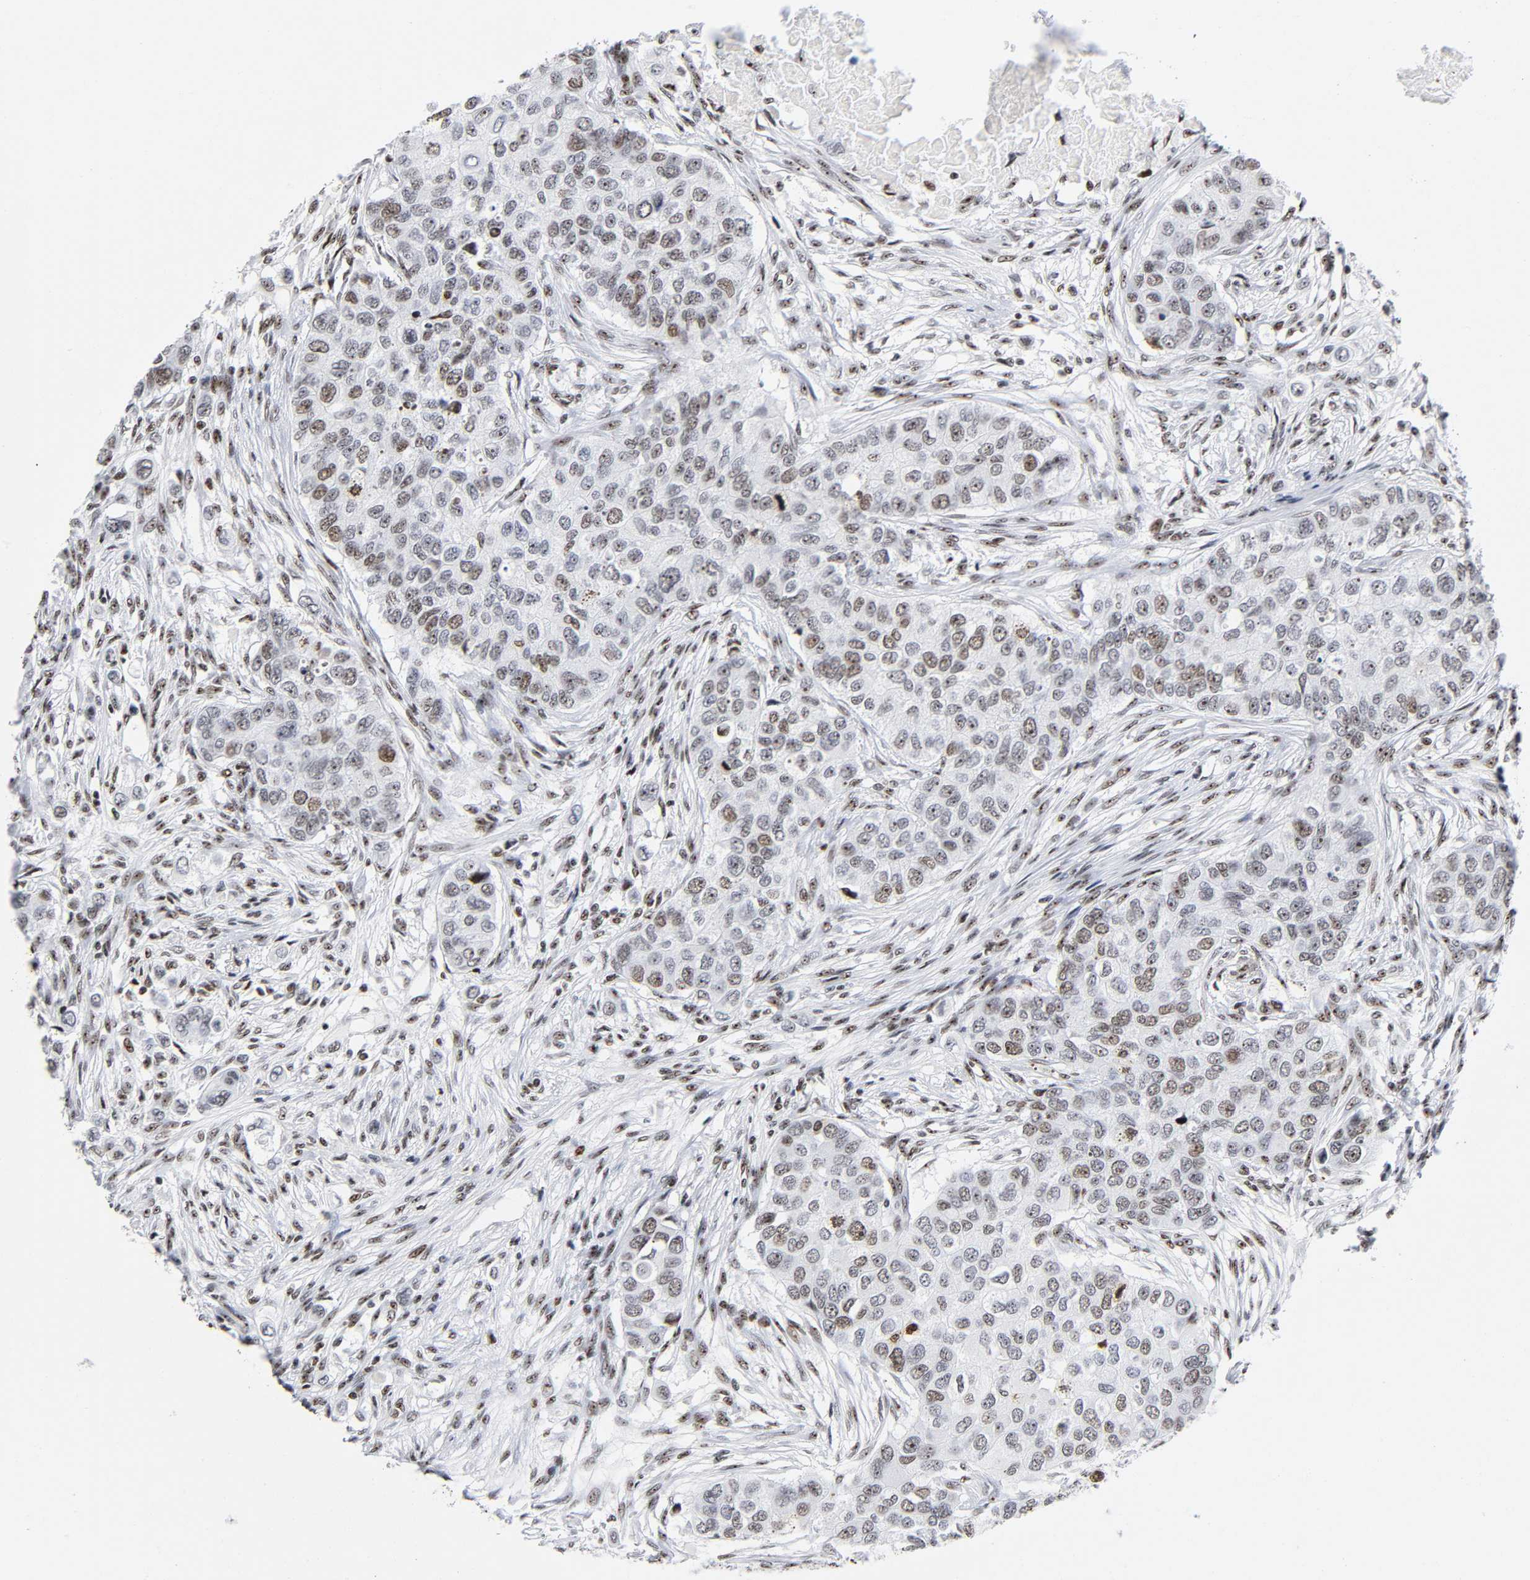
{"staining": {"intensity": "moderate", "quantity": "25%-75%", "location": "nuclear"}, "tissue": "breast cancer", "cell_type": "Tumor cells", "image_type": "cancer", "snomed": [{"axis": "morphology", "description": "Normal tissue, NOS"}, {"axis": "morphology", "description": "Duct carcinoma"}, {"axis": "topography", "description": "Breast"}], "caption": "Immunohistochemistry (IHC) image of neoplastic tissue: human intraductal carcinoma (breast) stained using immunohistochemistry reveals medium levels of moderate protein expression localized specifically in the nuclear of tumor cells, appearing as a nuclear brown color.", "gene": "UBTF", "patient": {"sex": "female", "age": 49}}